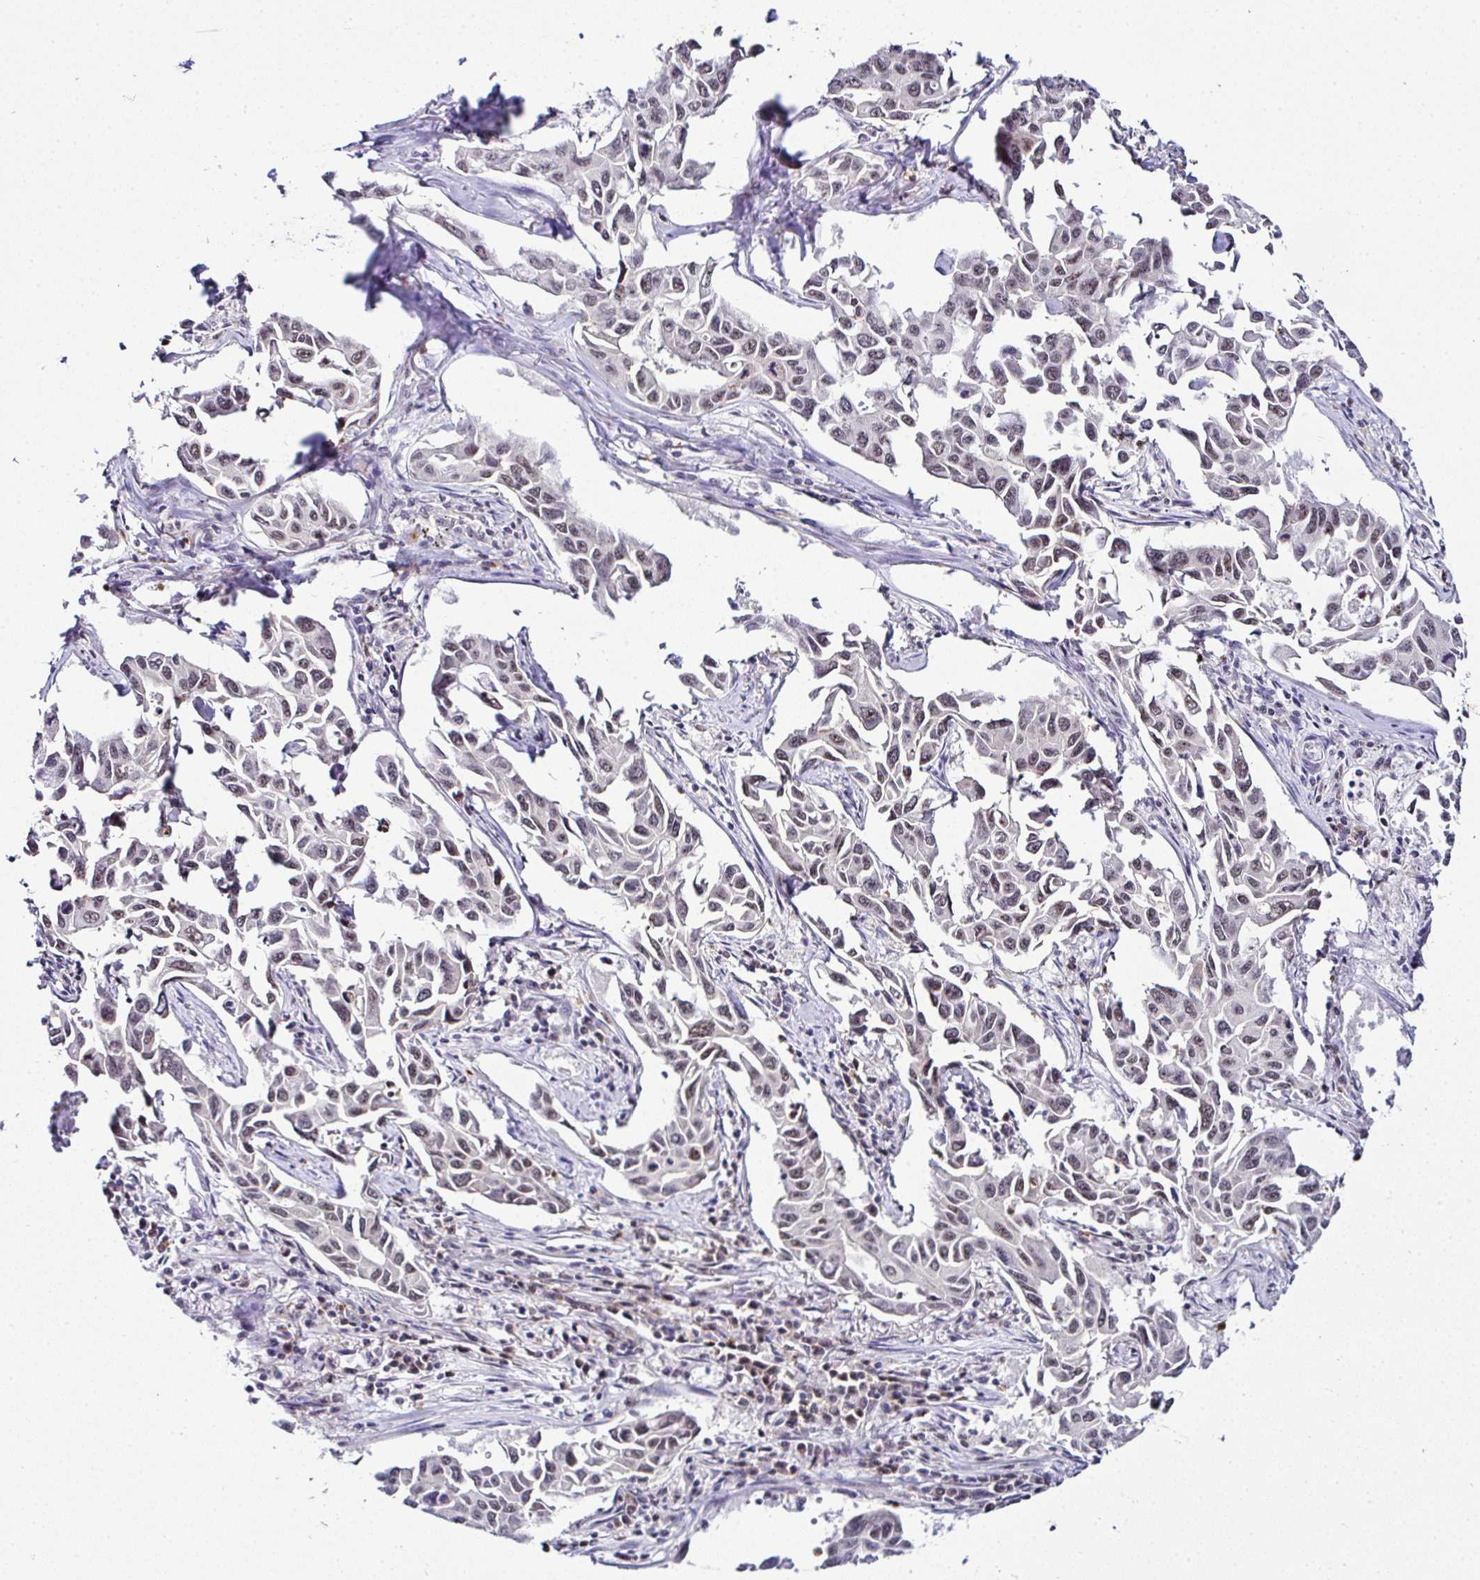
{"staining": {"intensity": "moderate", "quantity": ">75%", "location": "nuclear"}, "tissue": "lung cancer", "cell_type": "Tumor cells", "image_type": "cancer", "snomed": [{"axis": "morphology", "description": "Adenocarcinoma, NOS"}, {"axis": "topography", "description": "Lung"}], "caption": "Human lung adenocarcinoma stained with a protein marker displays moderate staining in tumor cells.", "gene": "PTPN2", "patient": {"sex": "male", "age": 64}}